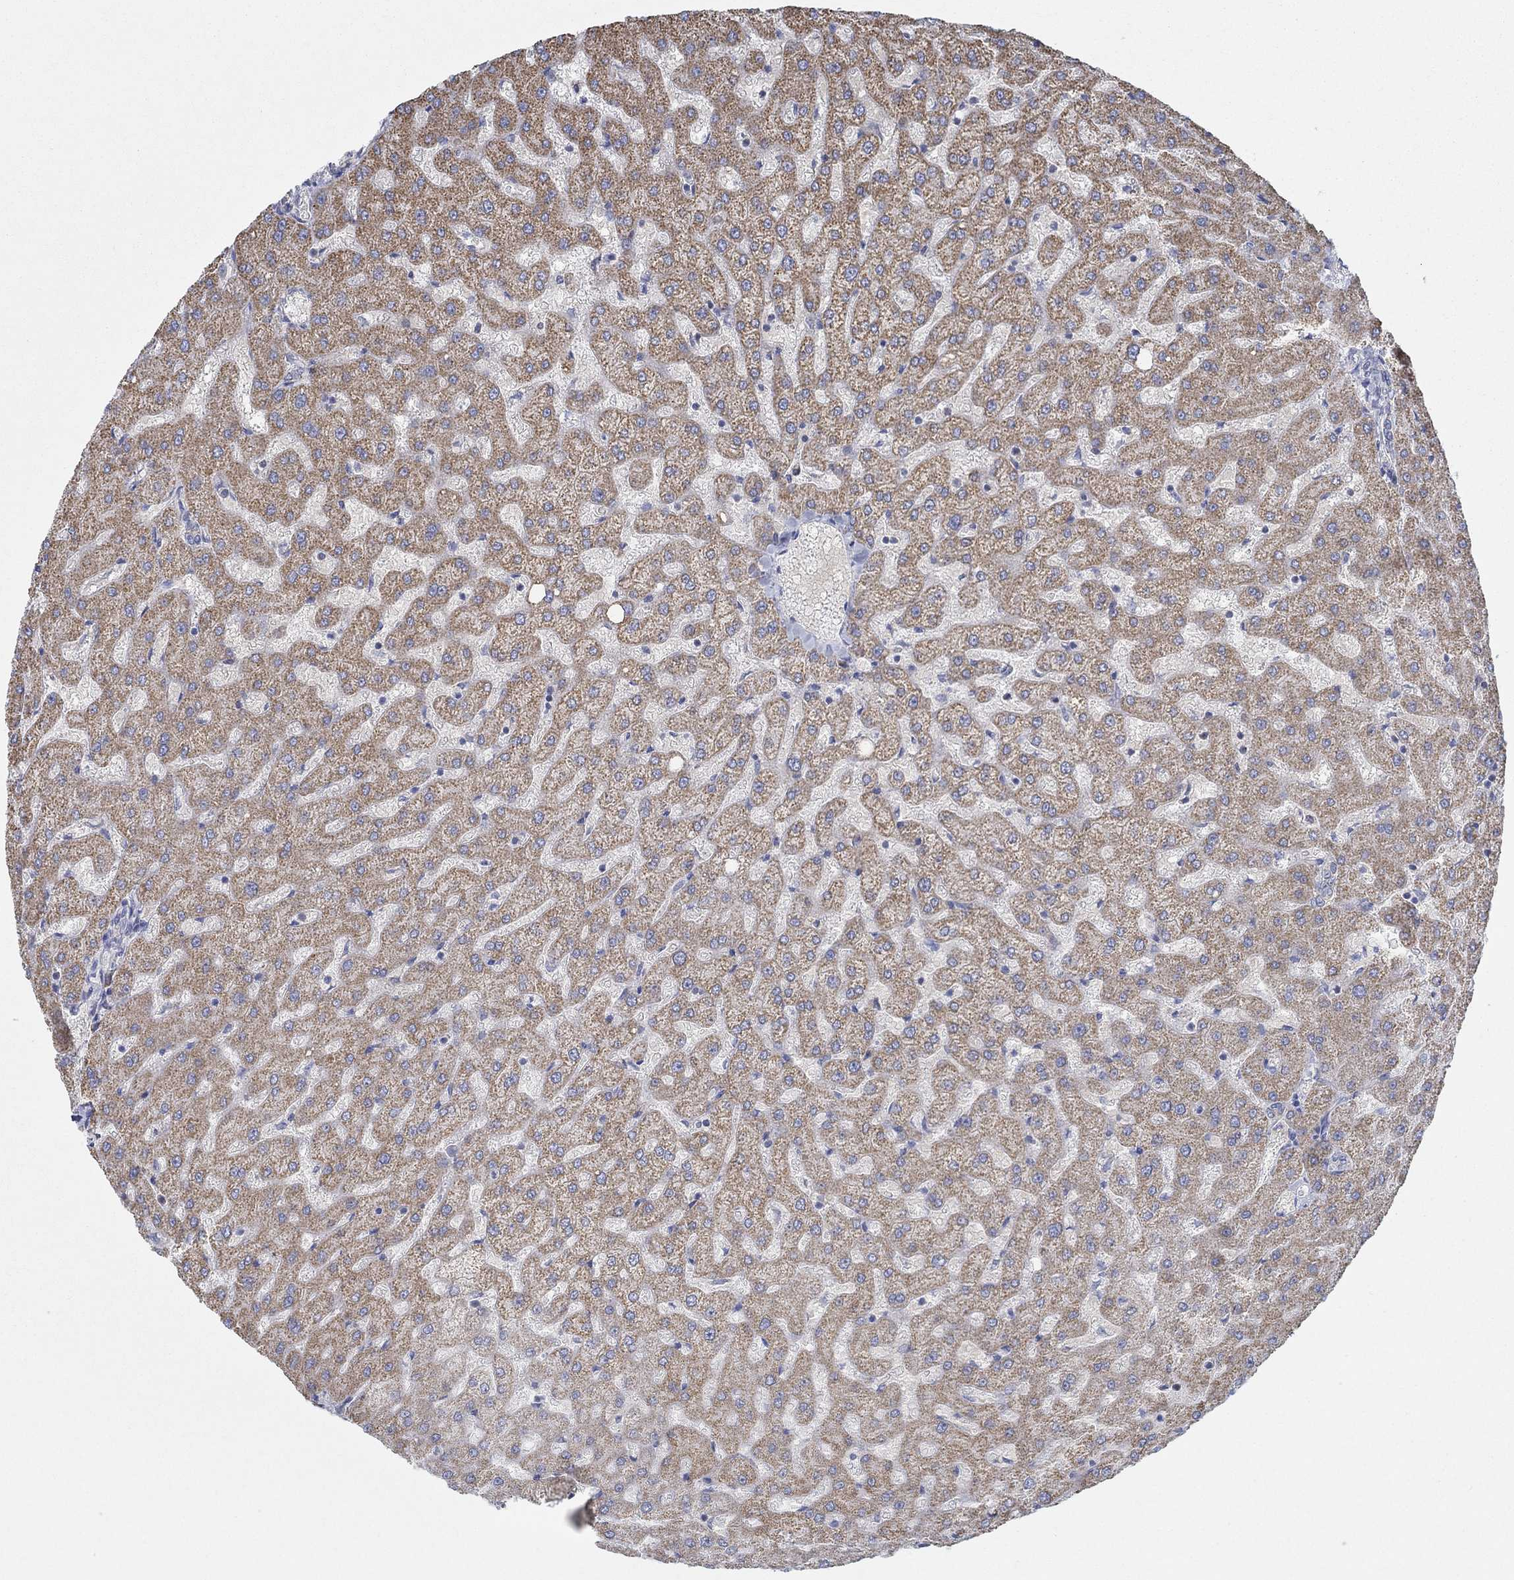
{"staining": {"intensity": "negative", "quantity": "none", "location": "none"}, "tissue": "liver", "cell_type": "Cholangiocytes", "image_type": "normal", "snomed": [{"axis": "morphology", "description": "Normal tissue, NOS"}, {"axis": "topography", "description": "Liver"}], "caption": "Immunohistochemical staining of benign liver exhibits no significant expression in cholangiocytes. (Stains: DAB (3,3'-diaminobenzidine) immunohistochemistry with hematoxylin counter stain, Microscopy: brightfield microscopy at high magnification).", "gene": "GLOD5", "patient": {"sex": "female", "age": 50}}